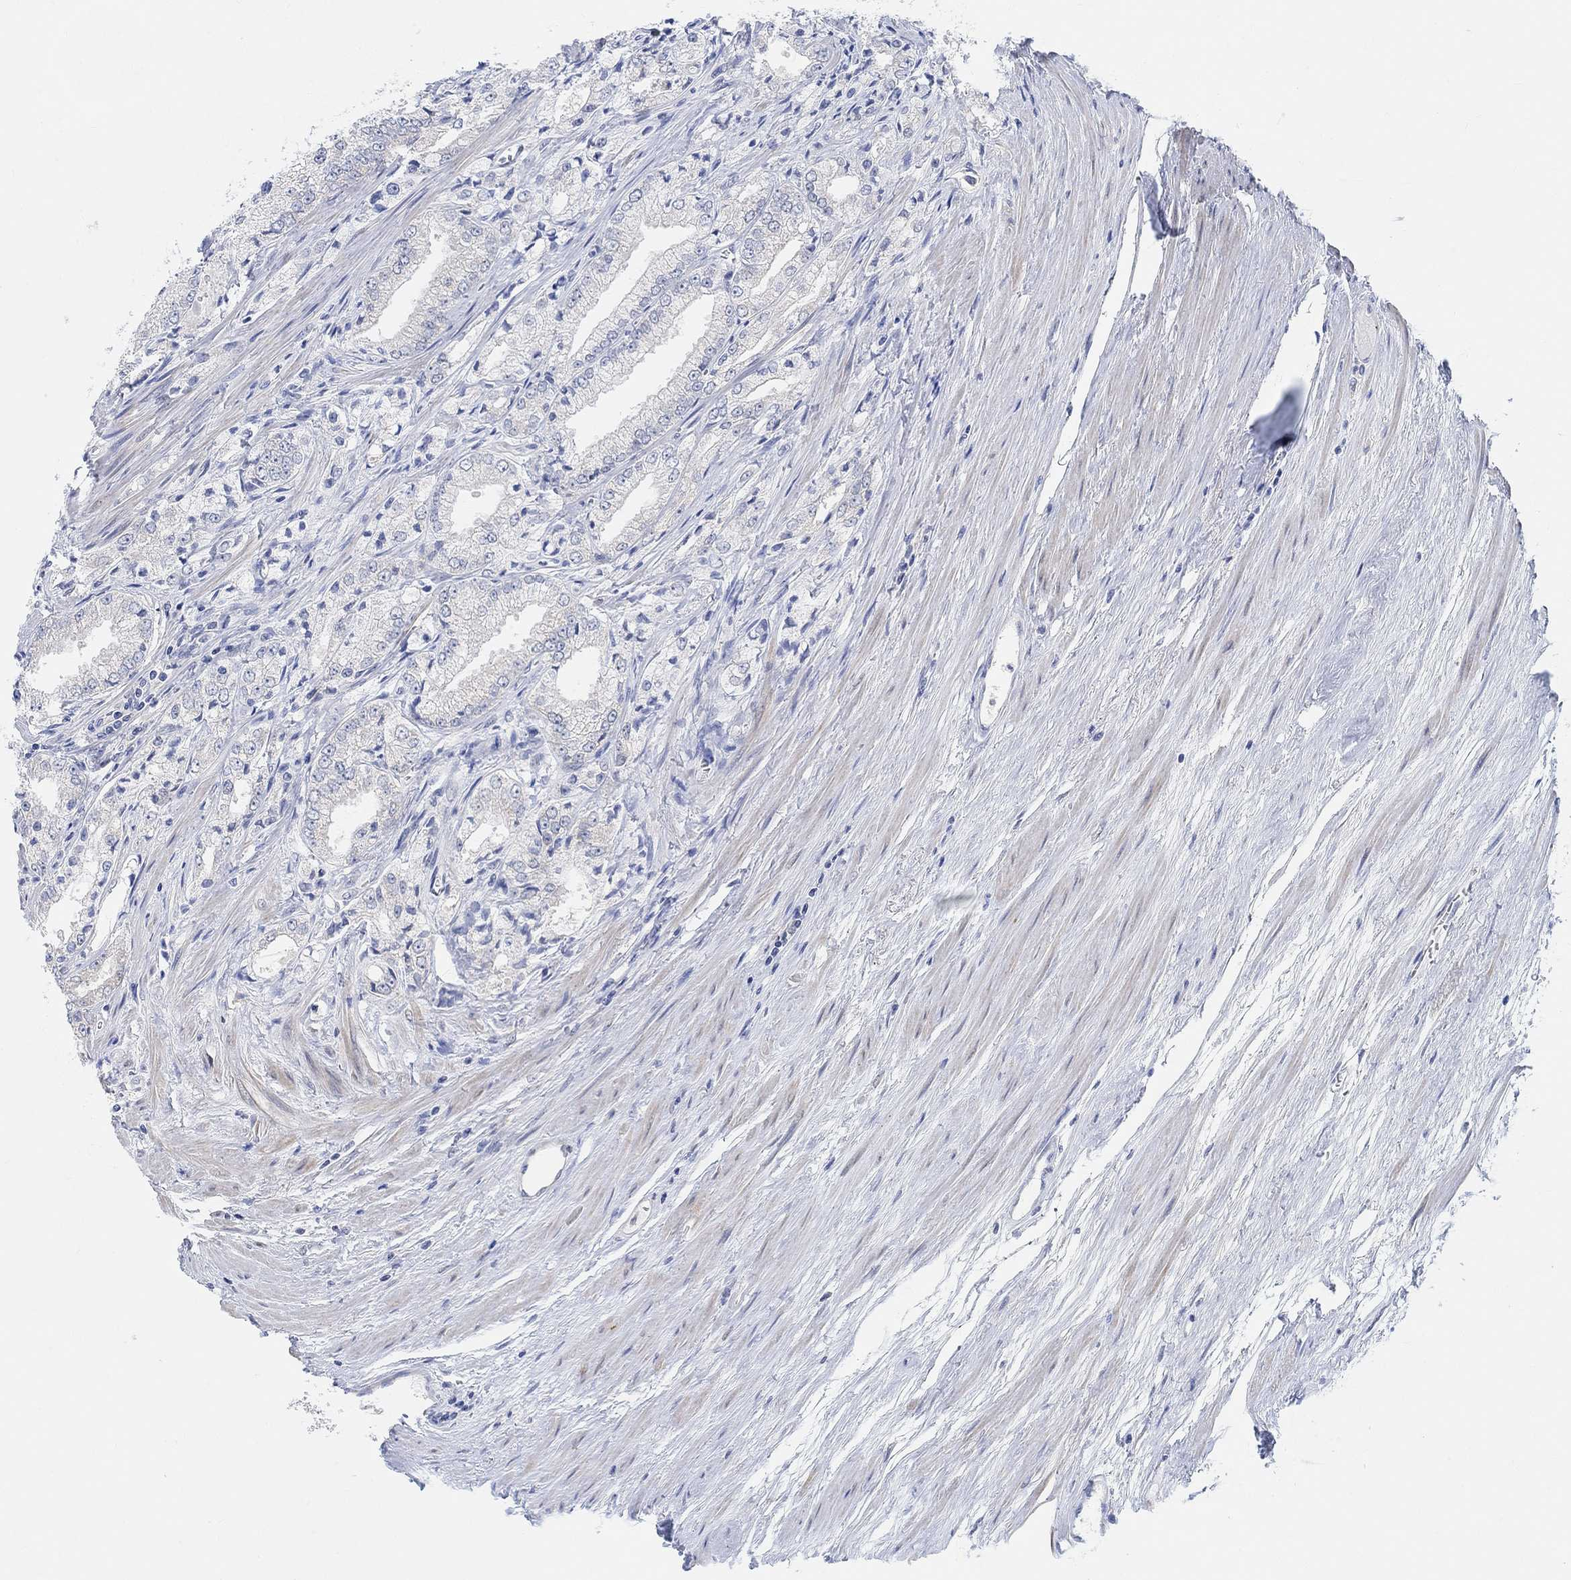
{"staining": {"intensity": "negative", "quantity": "none", "location": "none"}, "tissue": "prostate cancer", "cell_type": "Tumor cells", "image_type": "cancer", "snomed": [{"axis": "morphology", "description": "Adenocarcinoma, NOS"}, {"axis": "morphology", "description": "Adenocarcinoma, High grade"}, {"axis": "topography", "description": "Prostate"}], "caption": "Immunohistochemical staining of human adenocarcinoma (prostate) demonstrates no significant expression in tumor cells.", "gene": "RIMS1", "patient": {"sex": "male", "age": 70}}